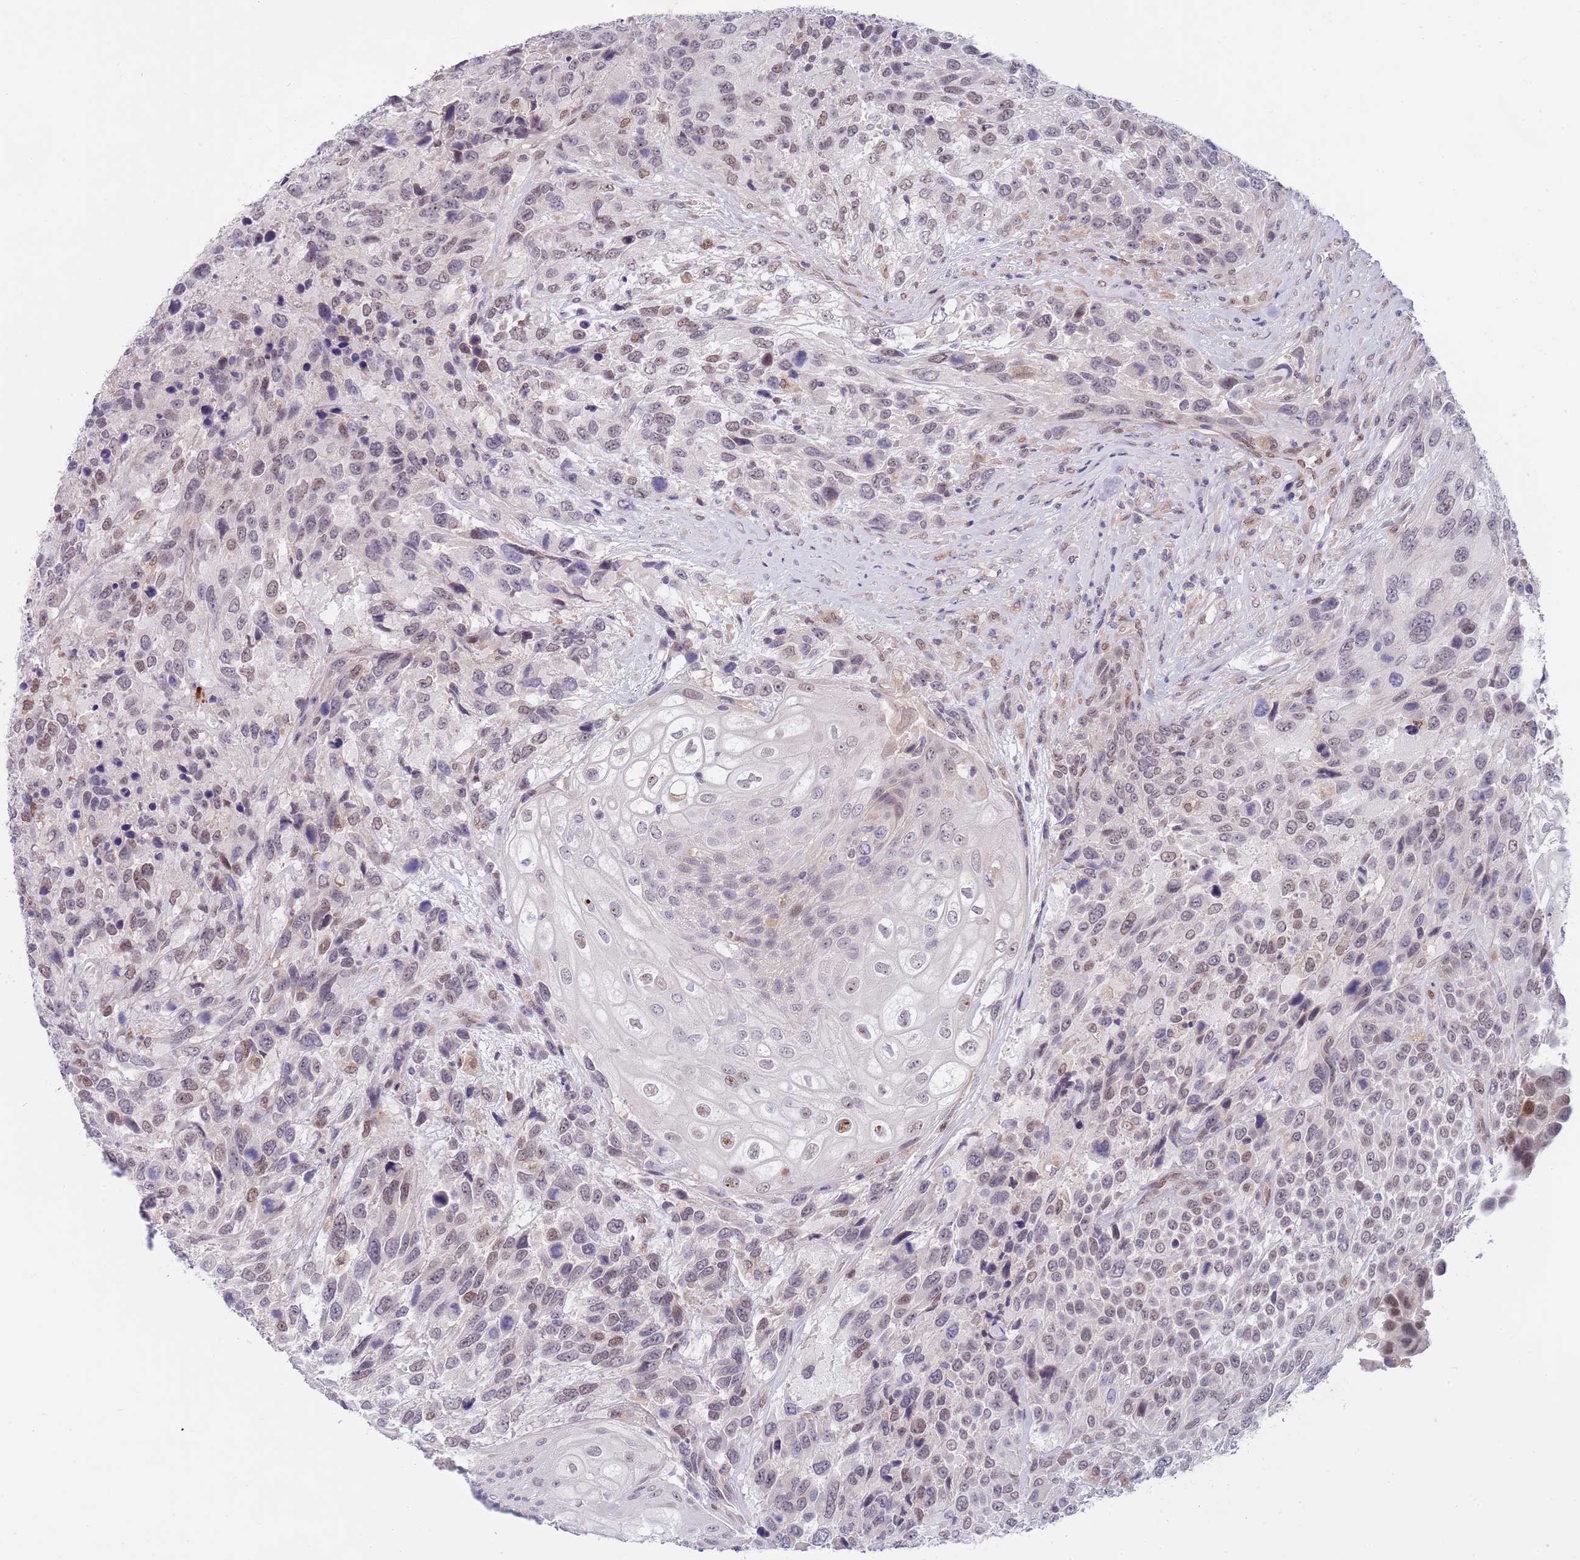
{"staining": {"intensity": "weak", "quantity": "25%-75%", "location": "nuclear"}, "tissue": "urothelial cancer", "cell_type": "Tumor cells", "image_type": "cancer", "snomed": [{"axis": "morphology", "description": "Urothelial carcinoma, High grade"}, {"axis": "topography", "description": "Urinary bladder"}], "caption": "The photomicrograph demonstrates immunohistochemical staining of high-grade urothelial carcinoma. There is weak nuclear expression is present in approximately 25%-75% of tumor cells.", "gene": "NLRP6", "patient": {"sex": "female", "age": 70}}